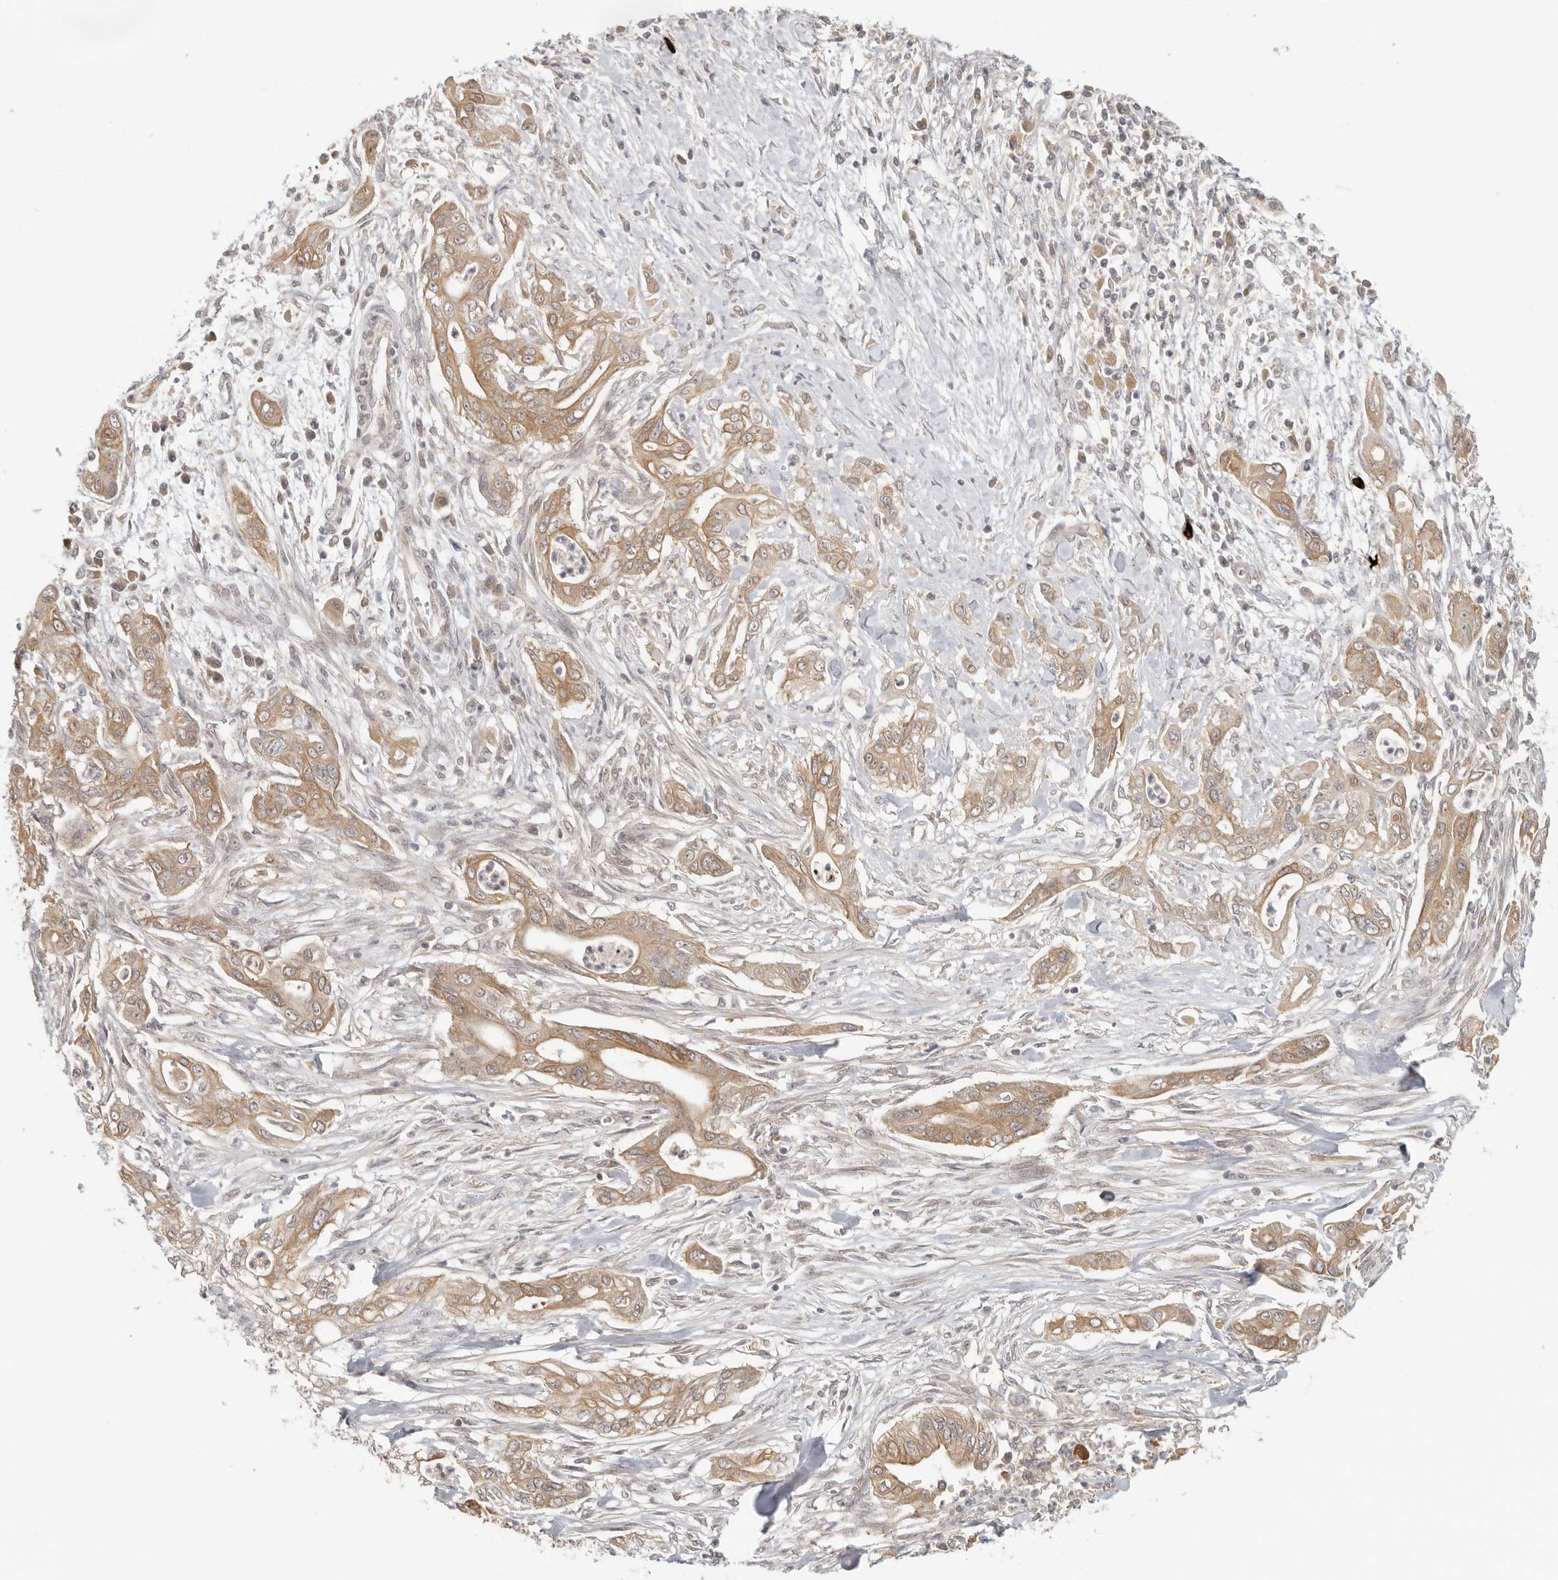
{"staining": {"intensity": "moderate", "quantity": ">75%", "location": "cytoplasmic/membranous"}, "tissue": "pancreatic cancer", "cell_type": "Tumor cells", "image_type": "cancer", "snomed": [{"axis": "morphology", "description": "Adenocarcinoma, NOS"}, {"axis": "topography", "description": "Pancreas"}], "caption": "DAB immunohistochemical staining of human adenocarcinoma (pancreatic) displays moderate cytoplasmic/membranous protein staining in approximately >75% of tumor cells.", "gene": "AHDC1", "patient": {"sex": "male", "age": 58}}